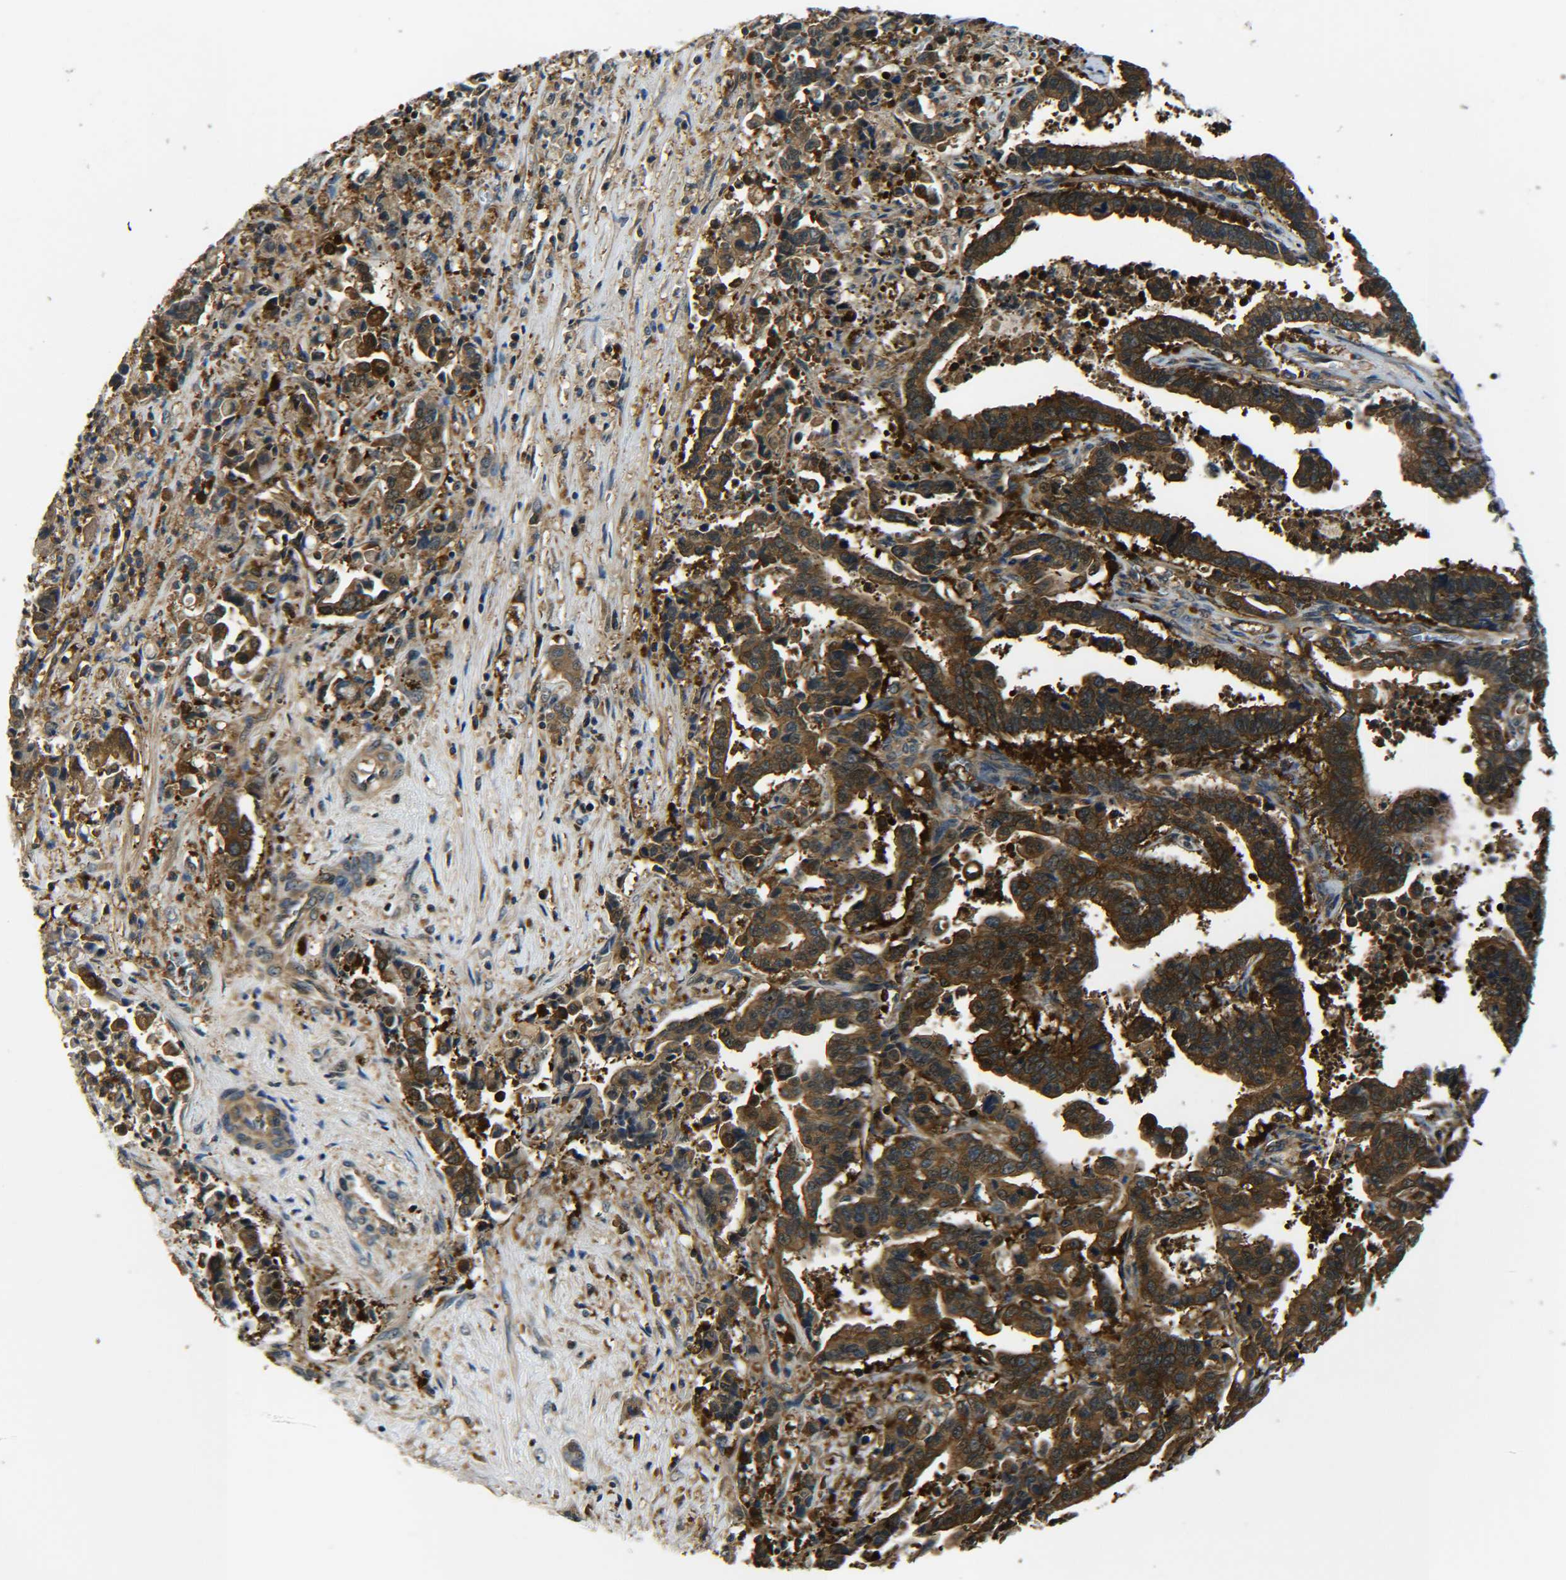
{"staining": {"intensity": "strong", "quantity": ">75%", "location": "cytoplasmic/membranous"}, "tissue": "liver cancer", "cell_type": "Tumor cells", "image_type": "cancer", "snomed": [{"axis": "morphology", "description": "Cholangiocarcinoma"}, {"axis": "topography", "description": "Liver"}], "caption": "IHC histopathology image of human liver cancer stained for a protein (brown), which reveals high levels of strong cytoplasmic/membranous positivity in approximately >75% of tumor cells.", "gene": "PREB", "patient": {"sex": "male", "age": 57}}